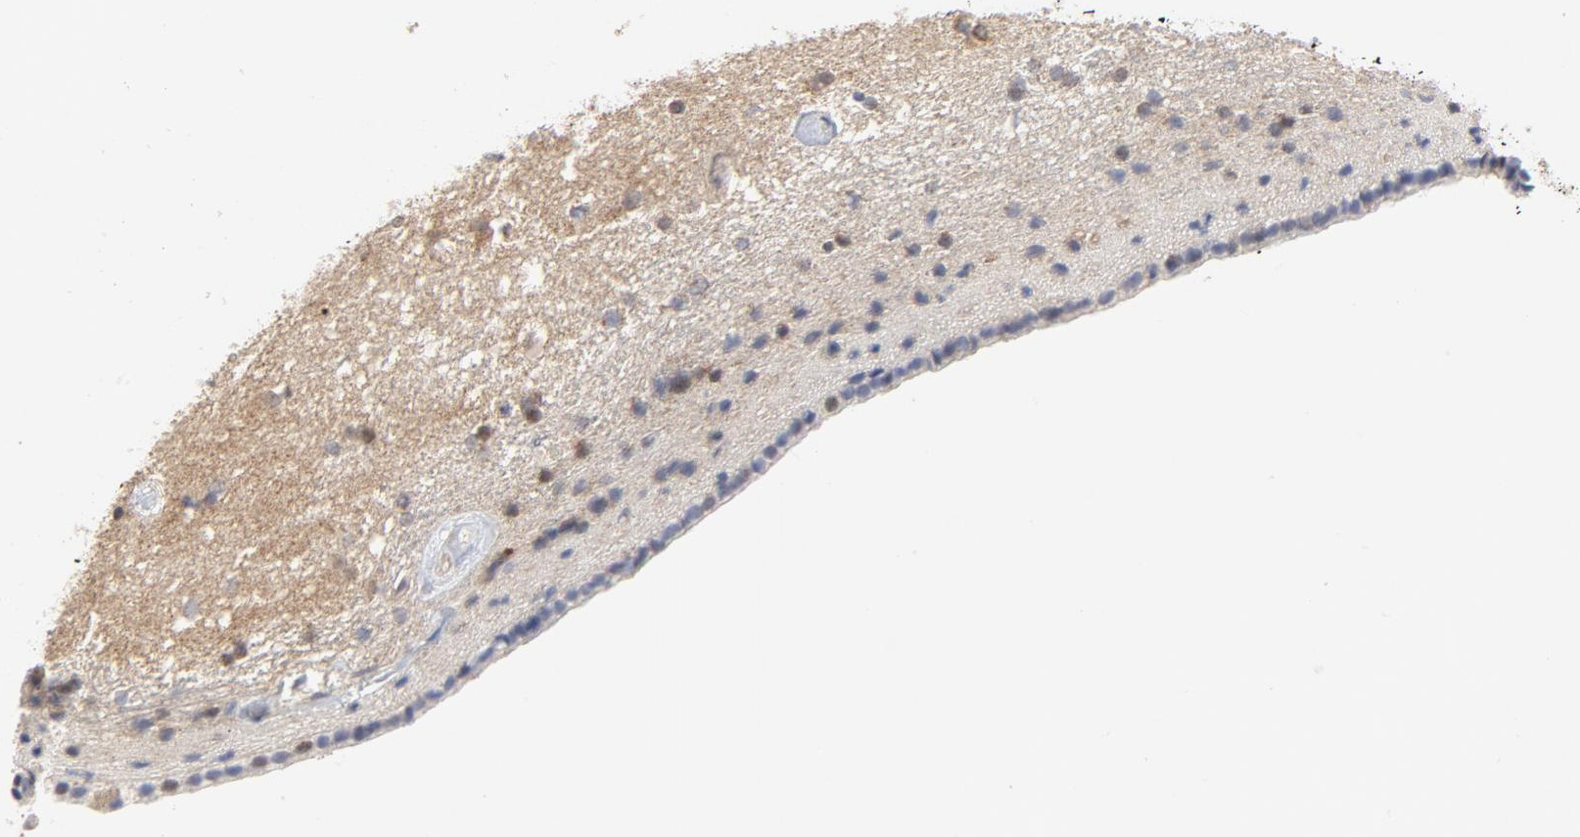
{"staining": {"intensity": "moderate", "quantity": "25%-75%", "location": "cytoplasmic/membranous"}, "tissue": "caudate", "cell_type": "Glial cells", "image_type": "normal", "snomed": [{"axis": "morphology", "description": "Normal tissue, NOS"}, {"axis": "topography", "description": "Lateral ventricle wall"}], "caption": "Approximately 25%-75% of glial cells in normal caudate display moderate cytoplasmic/membranous protein staining as visualized by brown immunohistochemical staining.", "gene": "RAPGEF4", "patient": {"sex": "female", "age": 19}}